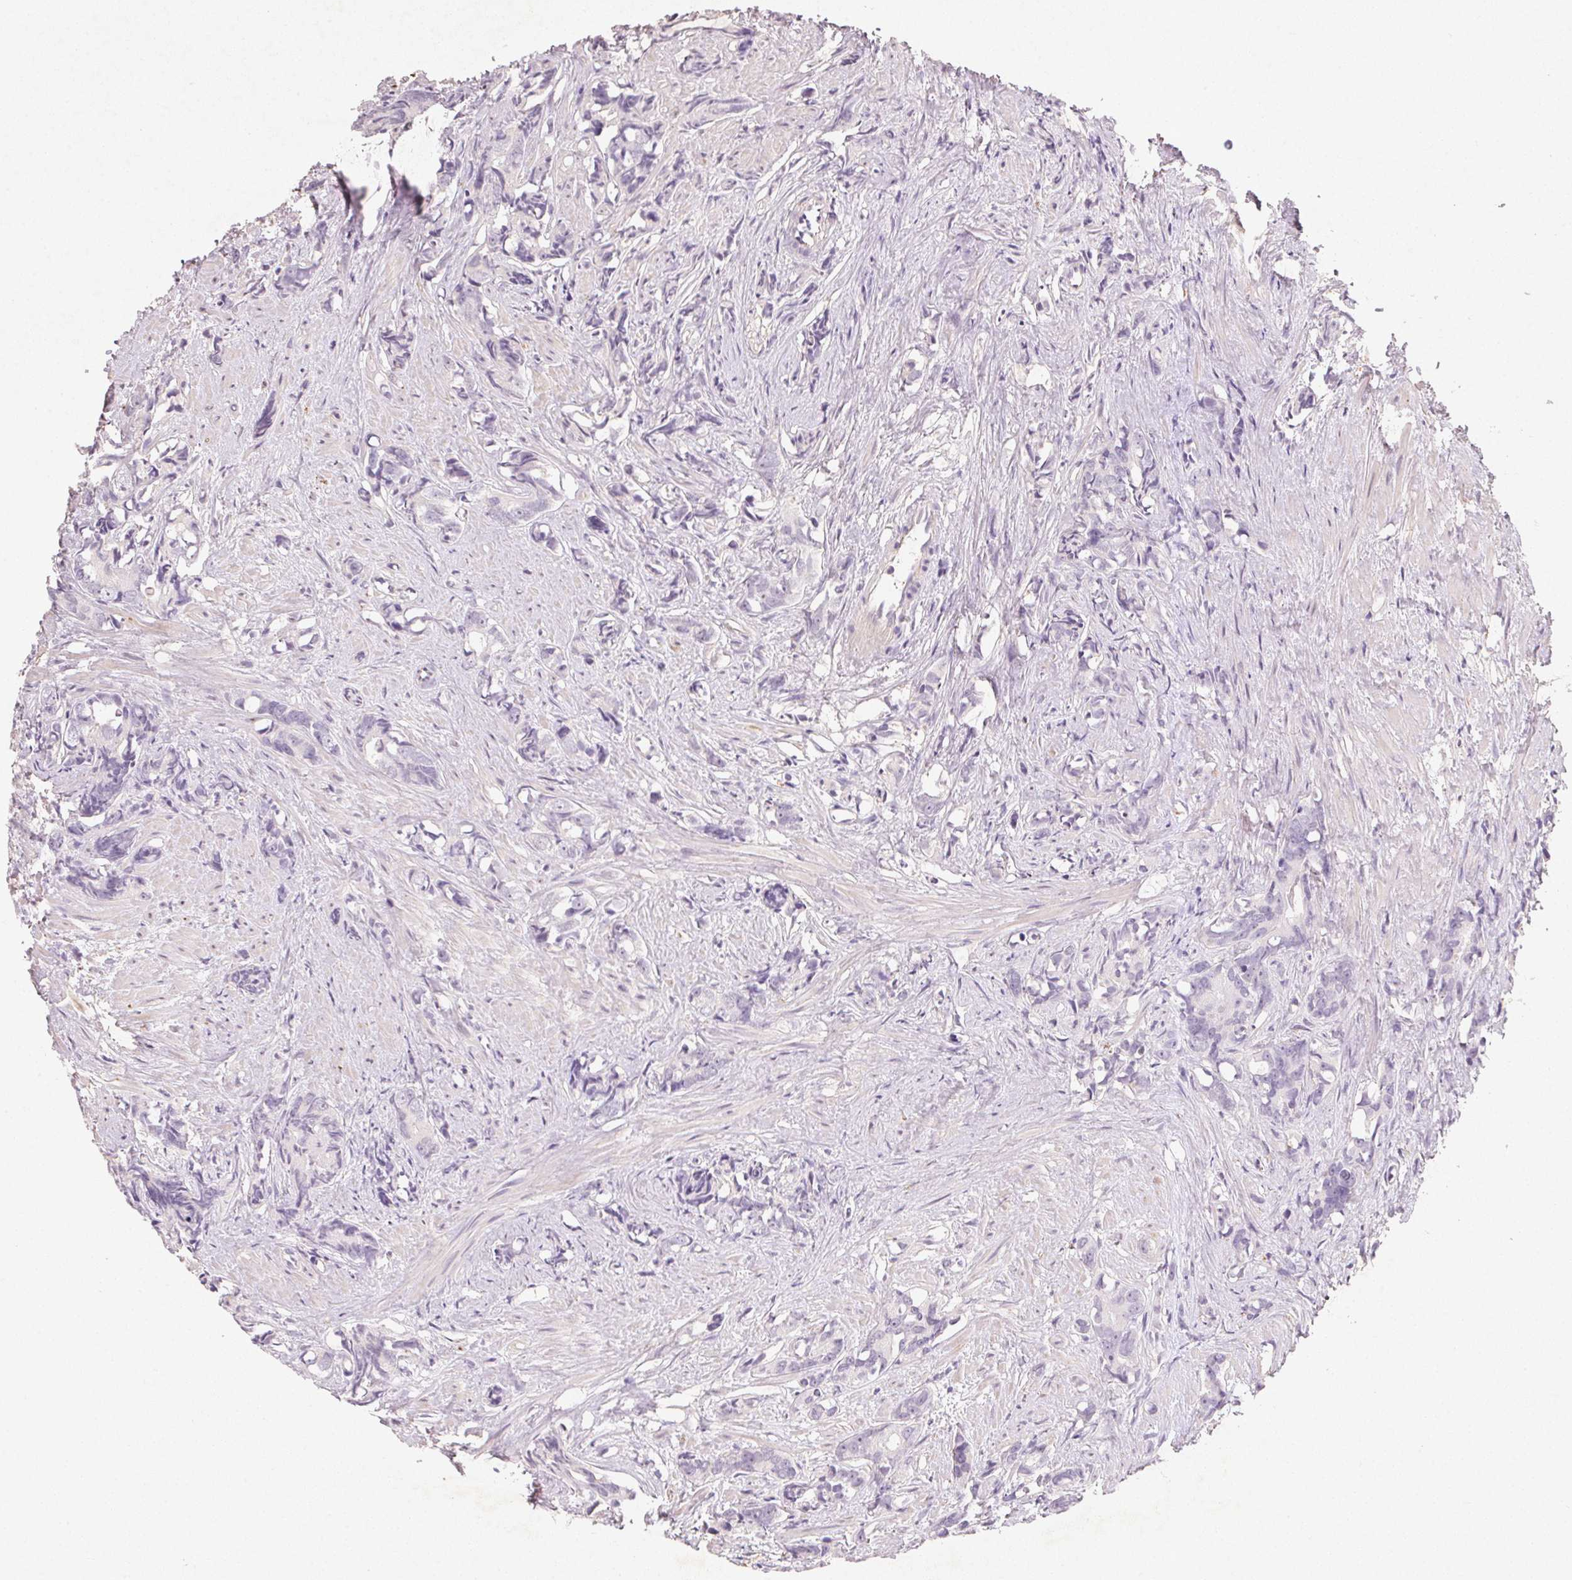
{"staining": {"intensity": "negative", "quantity": "none", "location": "none"}, "tissue": "prostate cancer", "cell_type": "Tumor cells", "image_type": "cancer", "snomed": [{"axis": "morphology", "description": "Adenocarcinoma, High grade"}, {"axis": "topography", "description": "Prostate"}], "caption": "Immunohistochemistry (IHC) micrograph of neoplastic tissue: prostate cancer (adenocarcinoma (high-grade)) stained with DAB (3,3'-diaminobenzidine) demonstrates no significant protein expression in tumor cells. (IHC, brightfield microscopy, high magnification).", "gene": "CXCL5", "patient": {"sex": "male", "age": 90}}